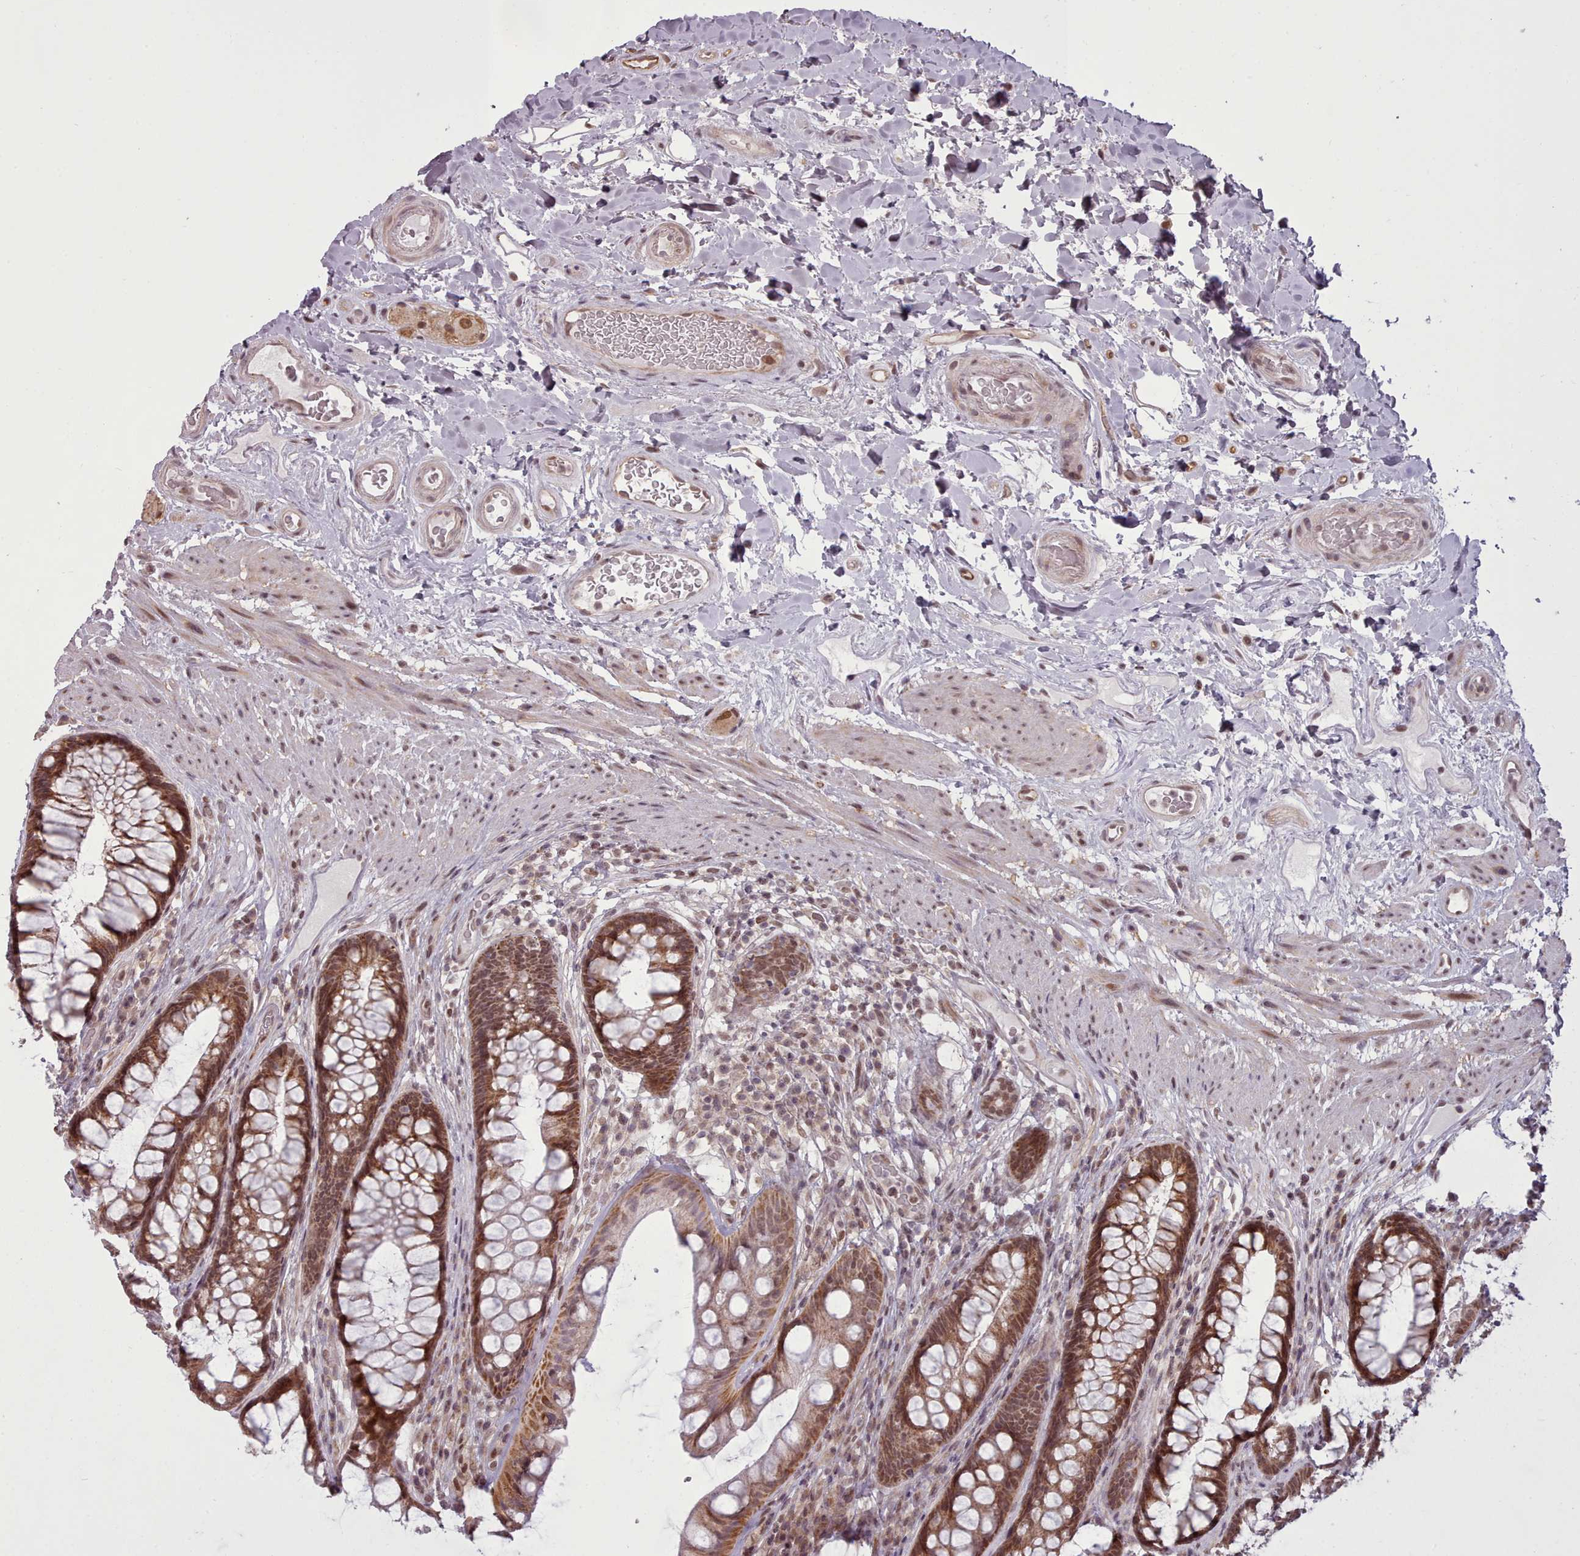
{"staining": {"intensity": "moderate", "quantity": ">75%", "location": "cytoplasmic/membranous"}, "tissue": "rectum", "cell_type": "Glandular cells", "image_type": "normal", "snomed": [{"axis": "morphology", "description": "Normal tissue, NOS"}, {"axis": "topography", "description": "Rectum"}], "caption": "Immunohistochemistry (DAB) staining of normal rectum exhibits moderate cytoplasmic/membranous protein expression in about >75% of glandular cells. Nuclei are stained in blue.", "gene": "ZMYM4", "patient": {"sex": "male", "age": 74}}